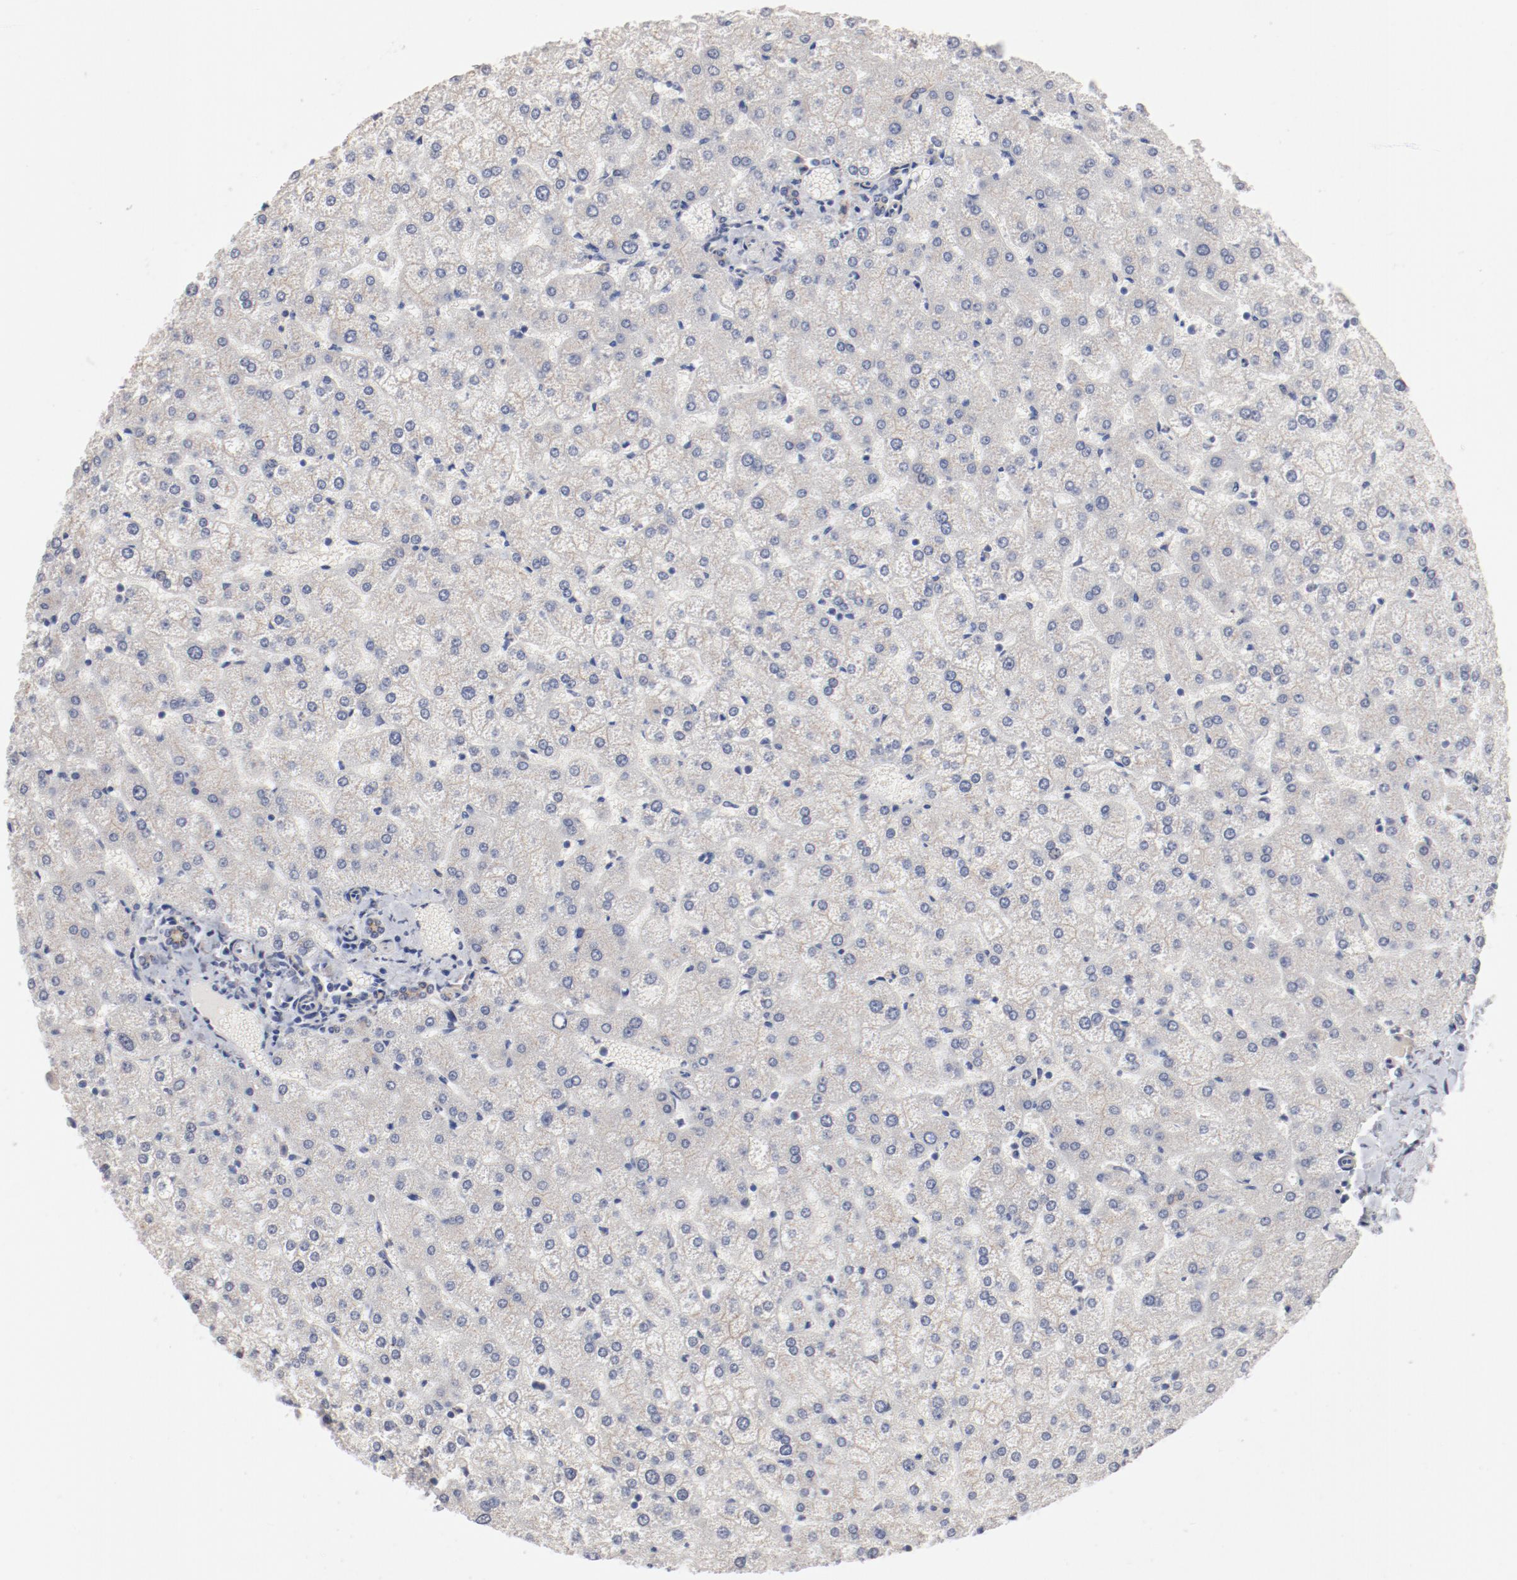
{"staining": {"intensity": "weak", "quantity": ">75%", "location": "cytoplasmic/membranous"}, "tissue": "liver", "cell_type": "Cholangiocytes", "image_type": "normal", "snomed": [{"axis": "morphology", "description": "Normal tissue, NOS"}, {"axis": "topography", "description": "Liver"}], "caption": "Immunohistochemical staining of unremarkable liver demonstrates weak cytoplasmic/membranous protein staining in about >75% of cholangiocytes.", "gene": "AK7", "patient": {"sex": "female", "age": 32}}